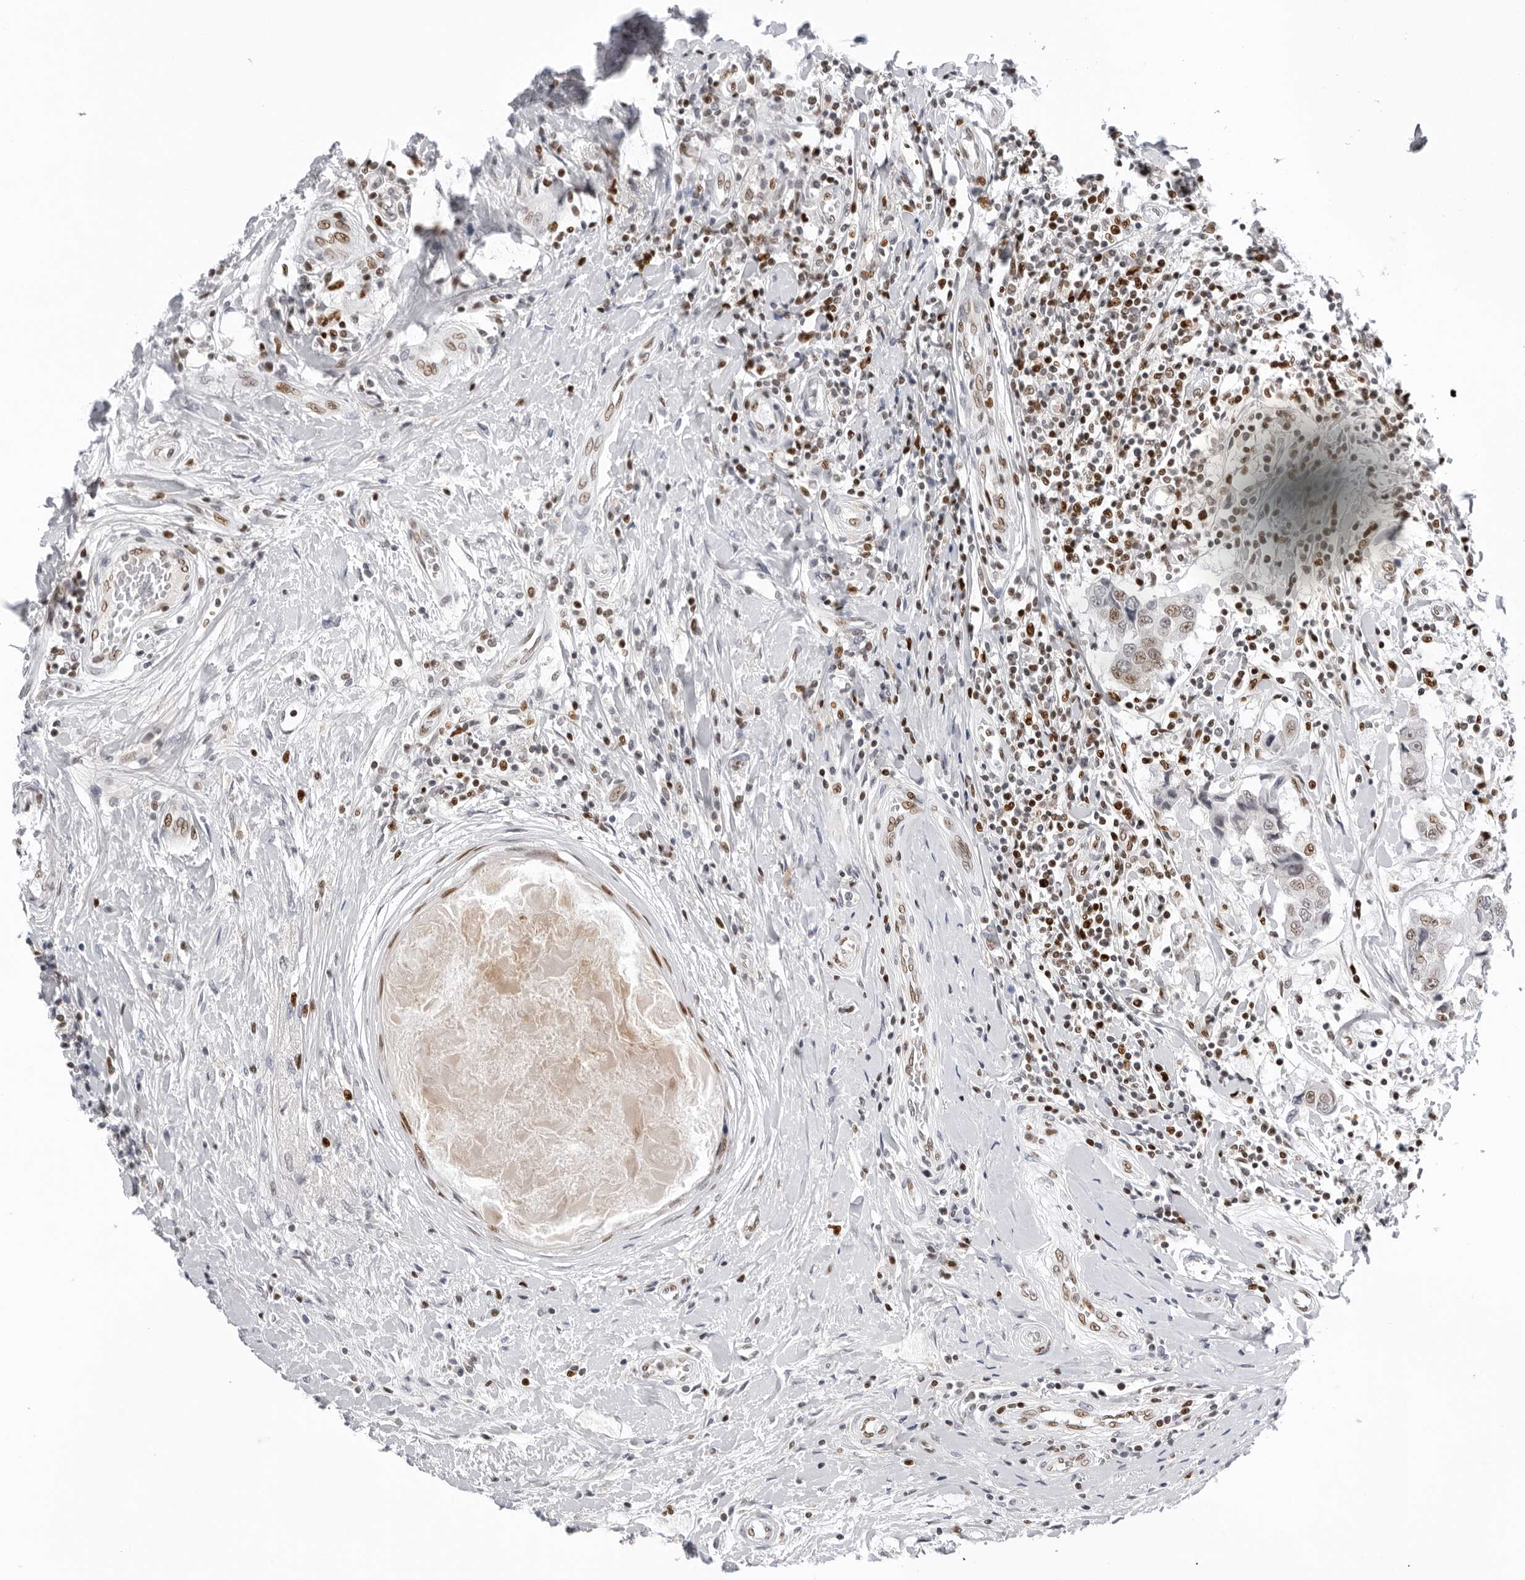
{"staining": {"intensity": "moderate", "quantity": "25%-75%", "location": "nuclear"}, "tissue": "breast cancer", "cell_type": "Tumor cells", "image_type": "cancer", "snomed": [{"axis": "morphology", "description": "Duct carcinoma"}, {"axis": "topography", "description": "Breast"}], "caption": "A medium amount of moderate nuclear expression is identified in approximately 25%-75% of tumor cells in breast cancer (intraductal carcinoma) tissue.", "gene": "OGG1", "patient": {"sex": "female", "age": 27}}